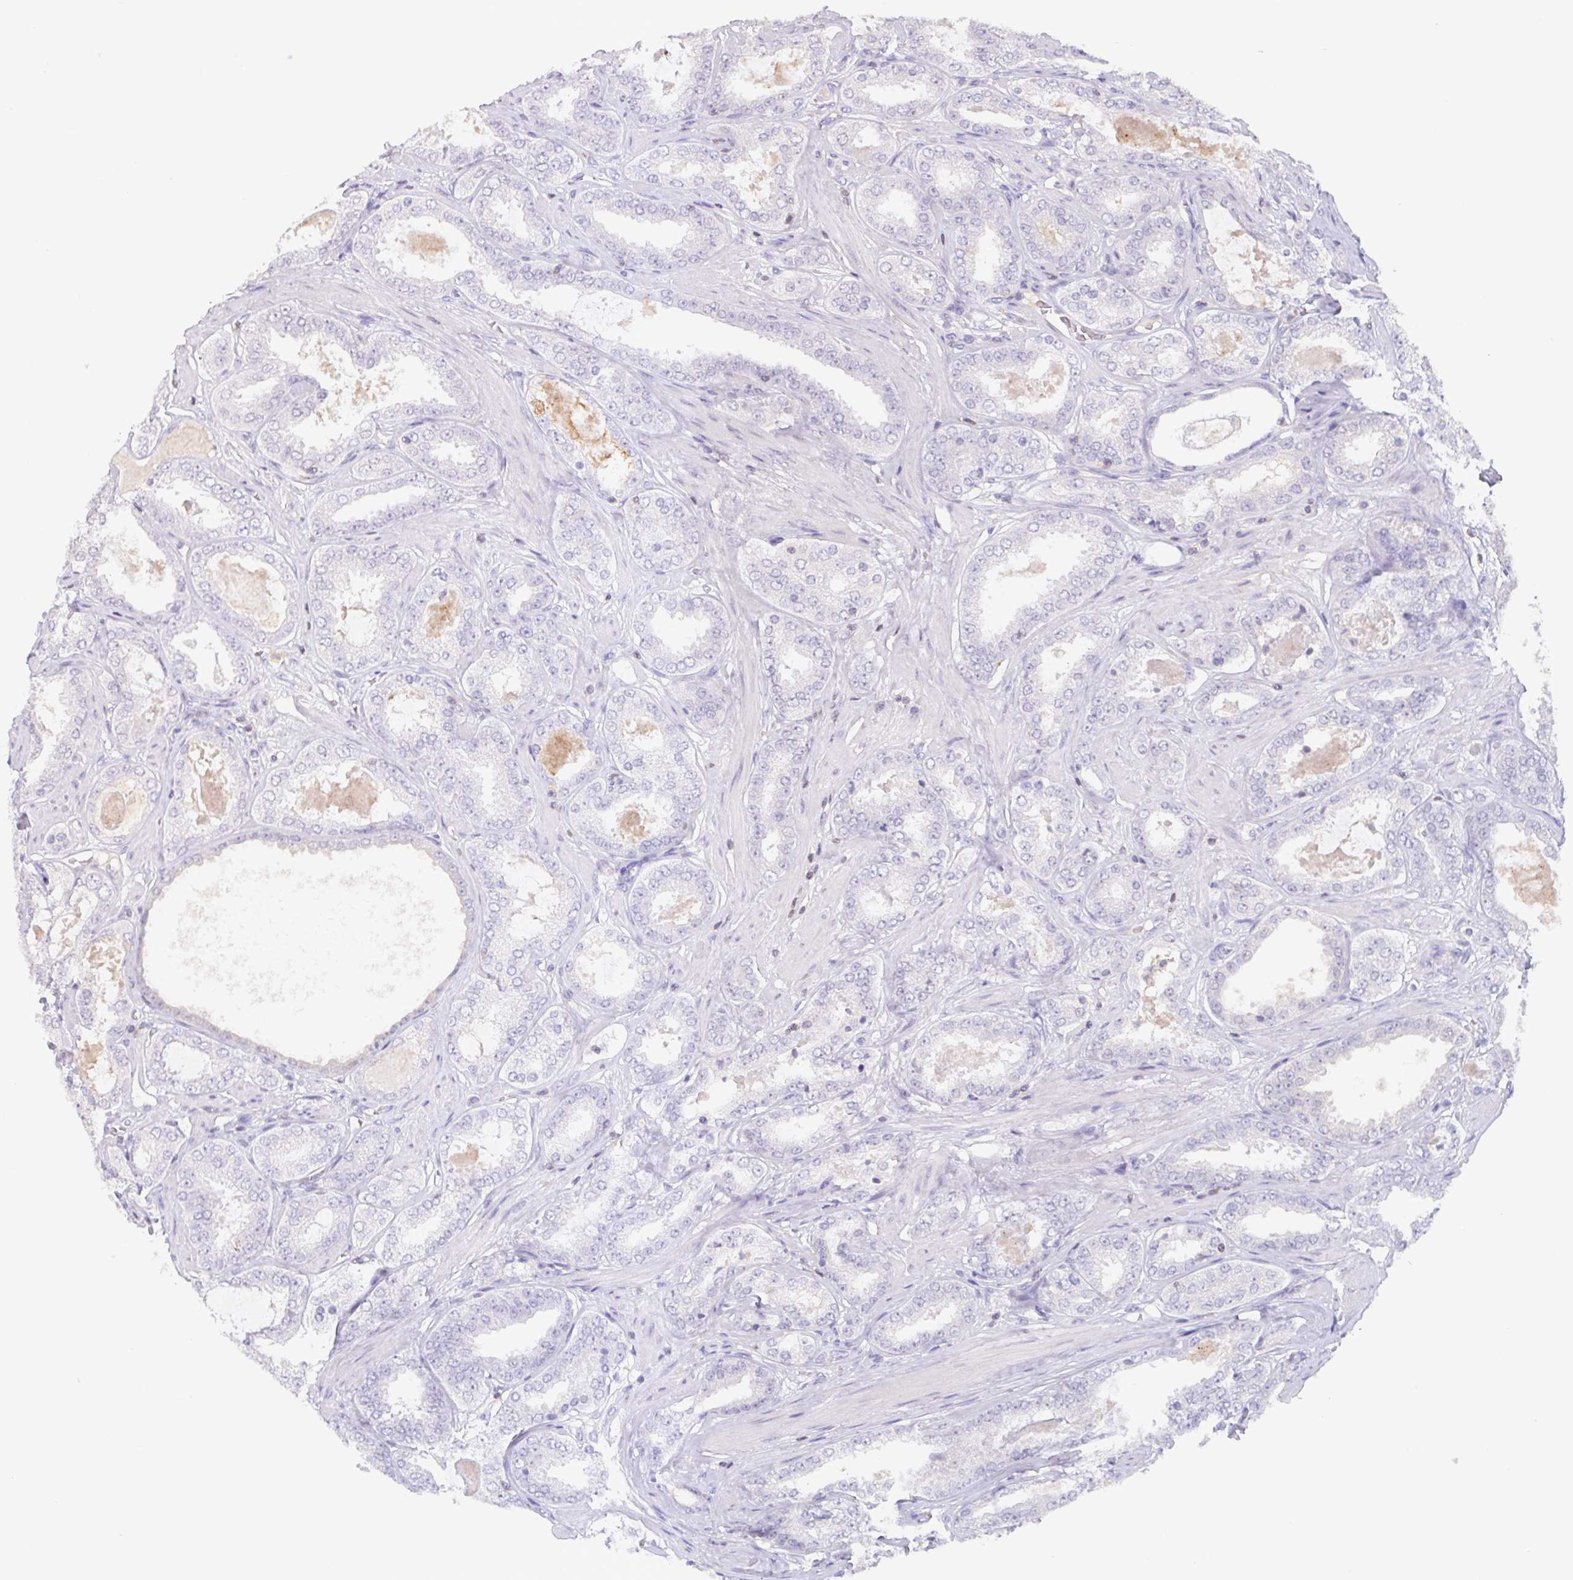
{"staining": {"intensity": "negative", "quantity": "none", "location": "none"}, "tissue": "prostate cancer", "cell_type": "Tumor cells", "image_type": "cancer", "snomed": [{"axis": "morphology", "description": "Adenocarcinoma, High grade"}, {"axis": "topography", "description": "Prostate"}], "caption": "The histopathology image shows no significant staining in tumor cells of prostate high-grade adenocarcinoma.", "gene": "KIF26A", "patient": {"sex": "male", "age": 63}}